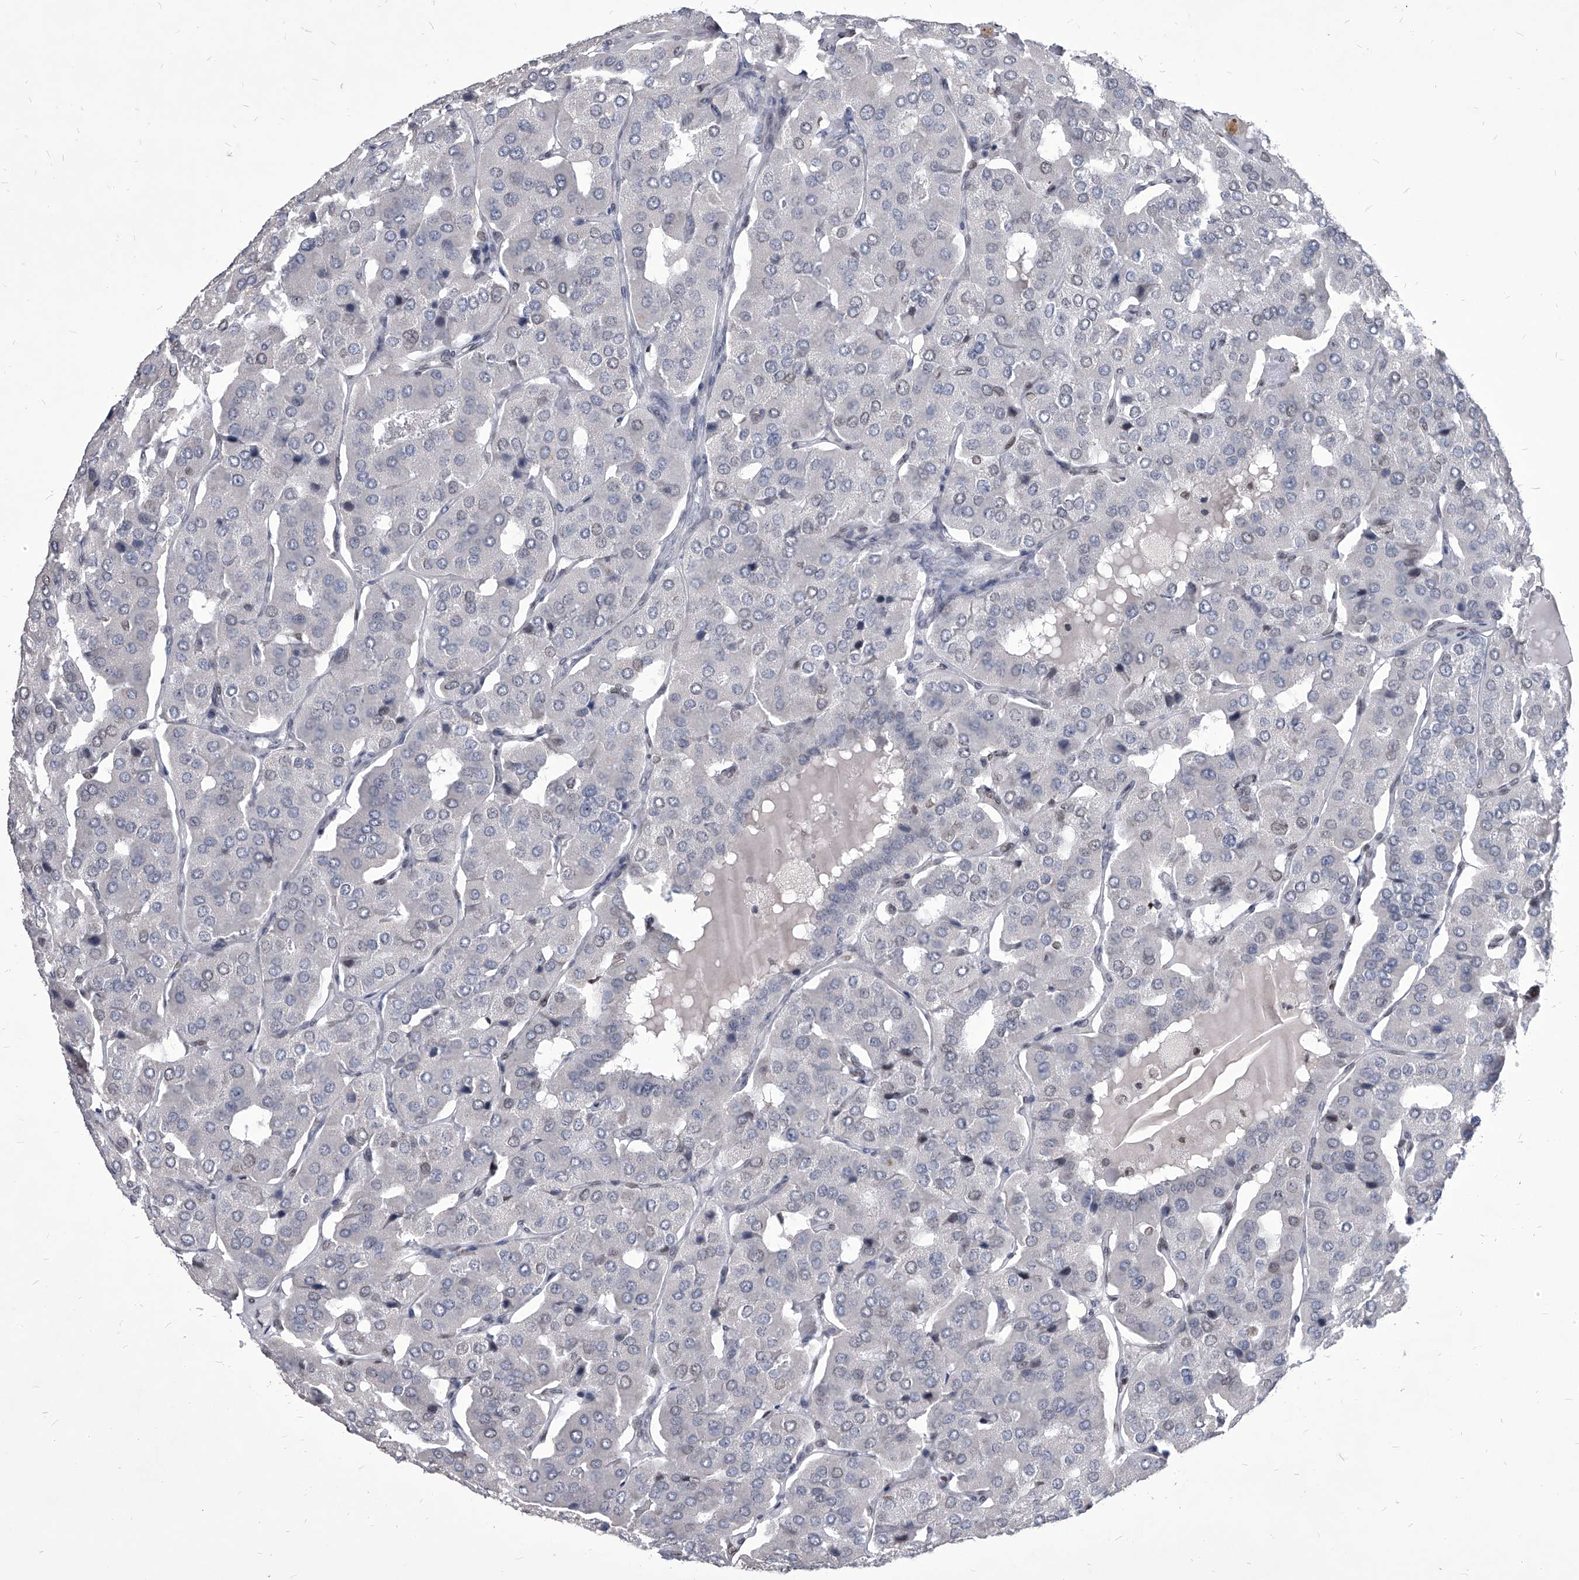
{"staining": {"intensity": "negative", "quantity": "none", "location": "none"}, "tissue": "parathyroid gland", "cell_type": "Glandular cells", "image_type": "normal", "snomed": [{"axis": "morphology", "description": "Normal tissue, NOS"}, {"axis": "morphology", "description": "Adenoma, NOS"}, {"axis": "topography", "description": "Parathyroid gland"}], "caption": "Immunohistochemistry (IHC) histopathology image of unremarkable parathyroid gland: parathyroid gland stained with DAB (3,3'-diaminobenzidine) reveals no significant protein staining in glandular cells.", "gene": "PPIL4", "patient": {"sex": "female", "age": 86}}